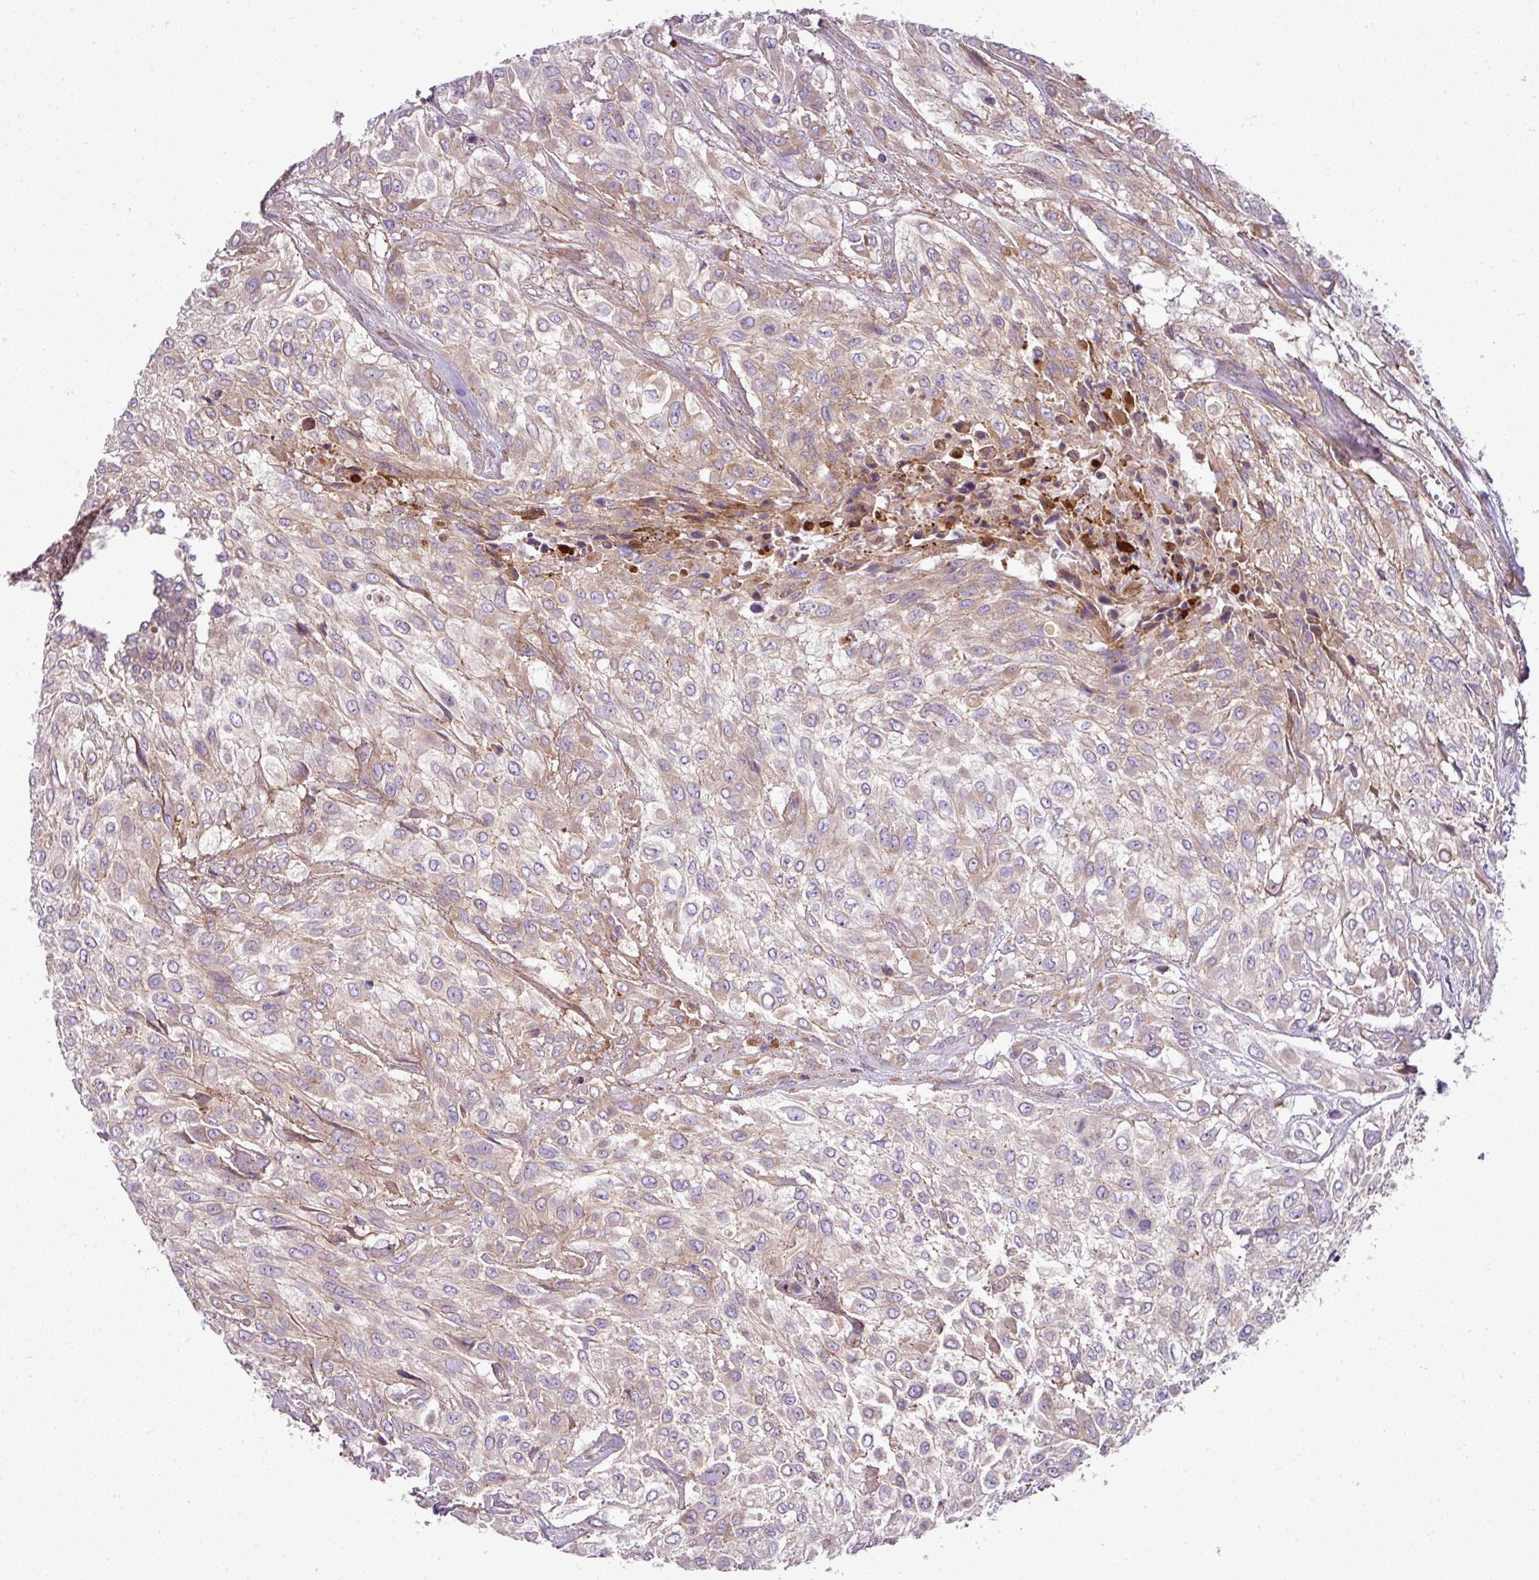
{"staining": {"intensity": "weak", "quantity": "25%-75%", "location": "cytoplasmic/membranous"}, "tissue": "urothelial cancer", "cell_type": "Tumor cells", "image_type": "cancer", "snomed": [{"axis": "morphology", "description": "Urothelial carcinoma, High grade"}, {"axis": "topography", "description": "Urinary bladder"}], "caption": "Urothelial cancer stained with immunohistochemistry (IHC) reveals weak cytoplasmic/membranous expression in about 25%-75% of tumor cells.", "gene": "GAN", "patient": {"sex": "male", "age": 57}}